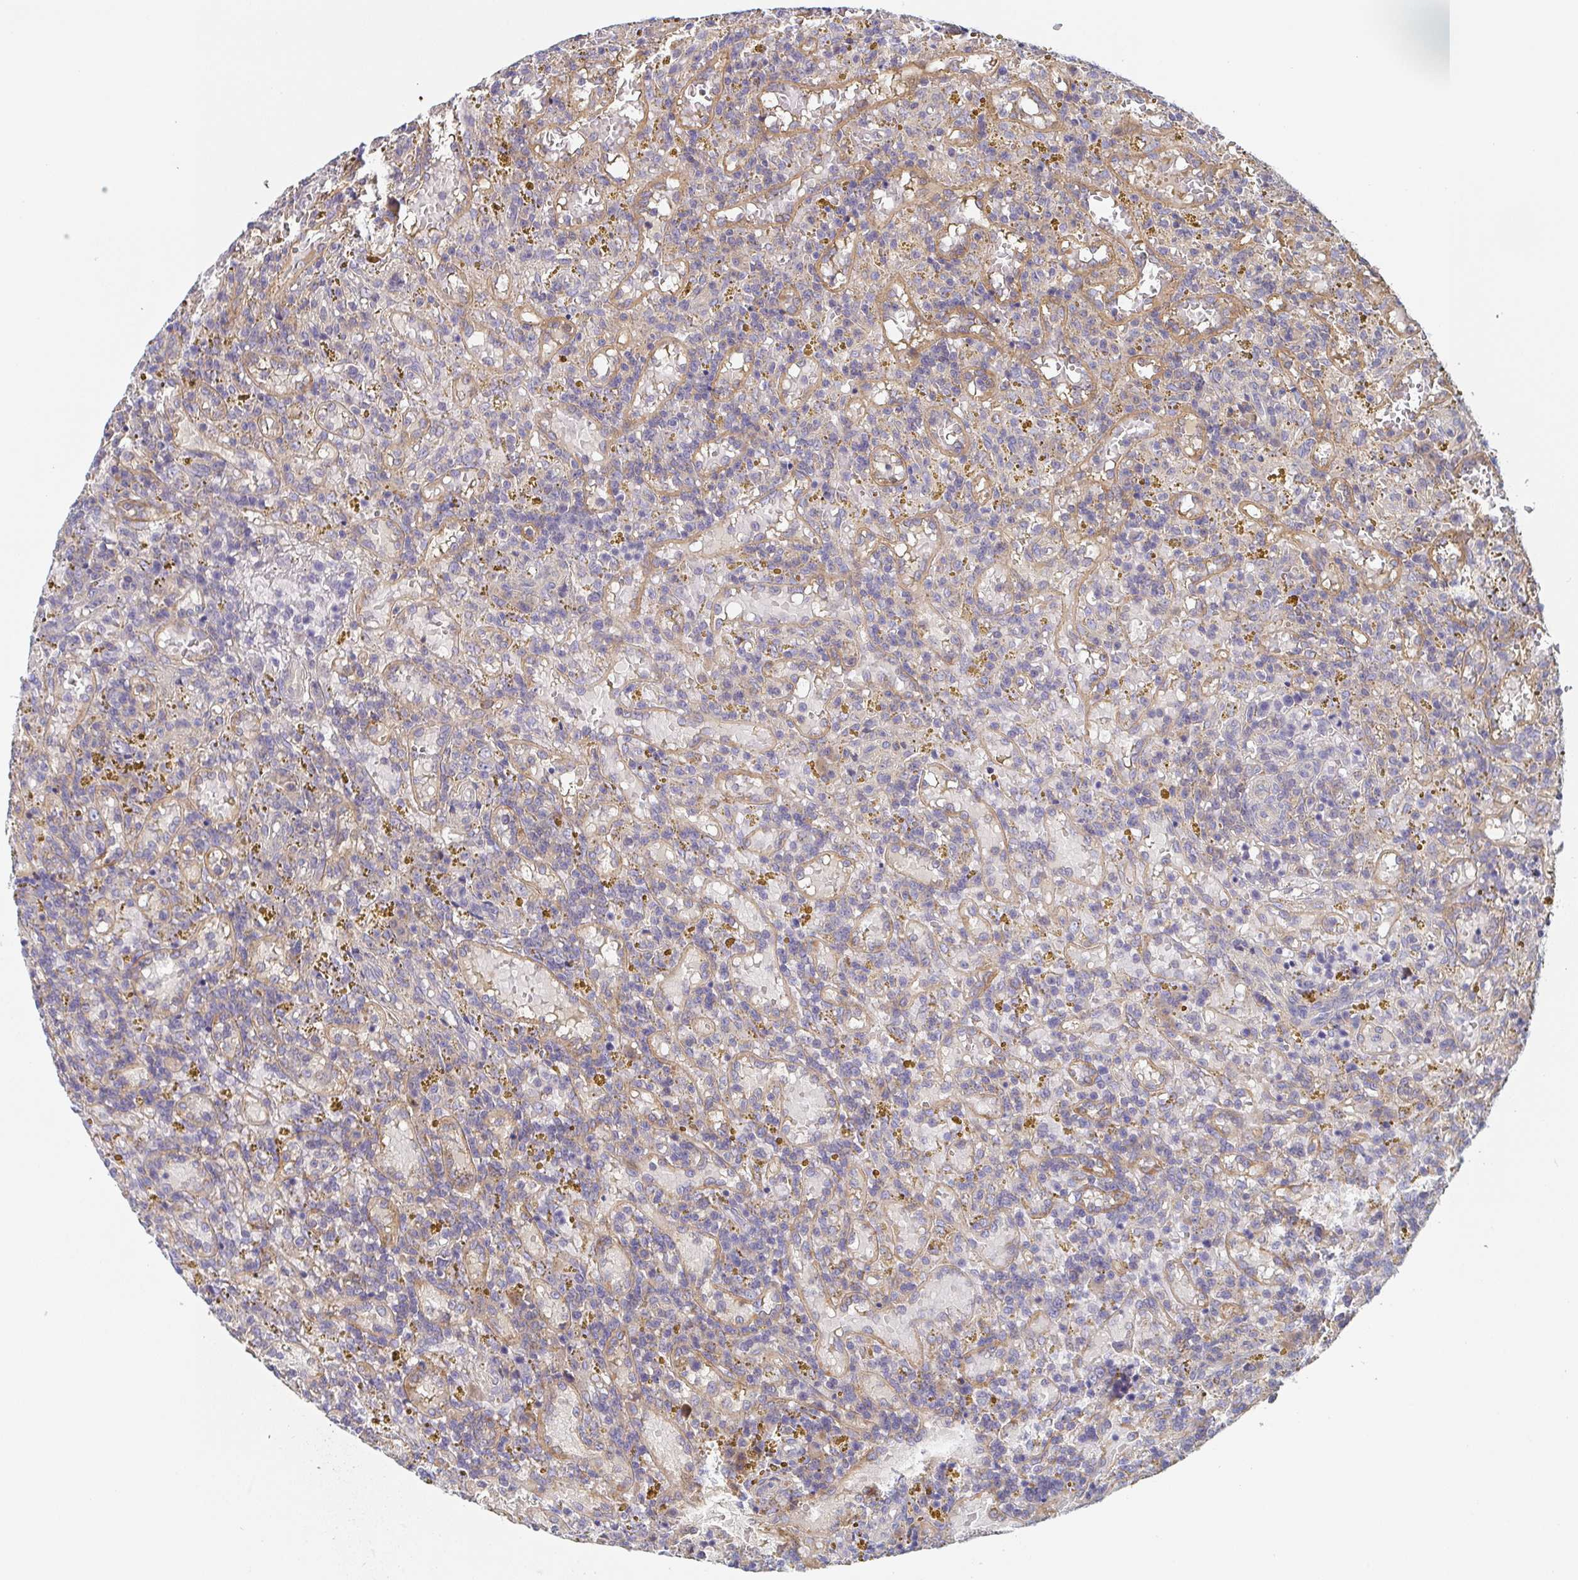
{"staining": {"intensity": "negative", "quantity": "none", "location": "none"}, "tissue": "lymphoma", "cell_type": "Tumor cells", "image_type": "cancer", "snomed": [{"axis": "morphology", "description": "Malignant lymphoma, non-Hodgkin's type, Low grade"}, {"axis": "topography", "description": "Spleen"}], "caption": "Protein analysis of low-grade malignant lymphoma, non-Hodgkin's type shows no significant staining in tumor cells.", "gene": "TUFT1", "patient": {"sex": "female", "age": 65}}